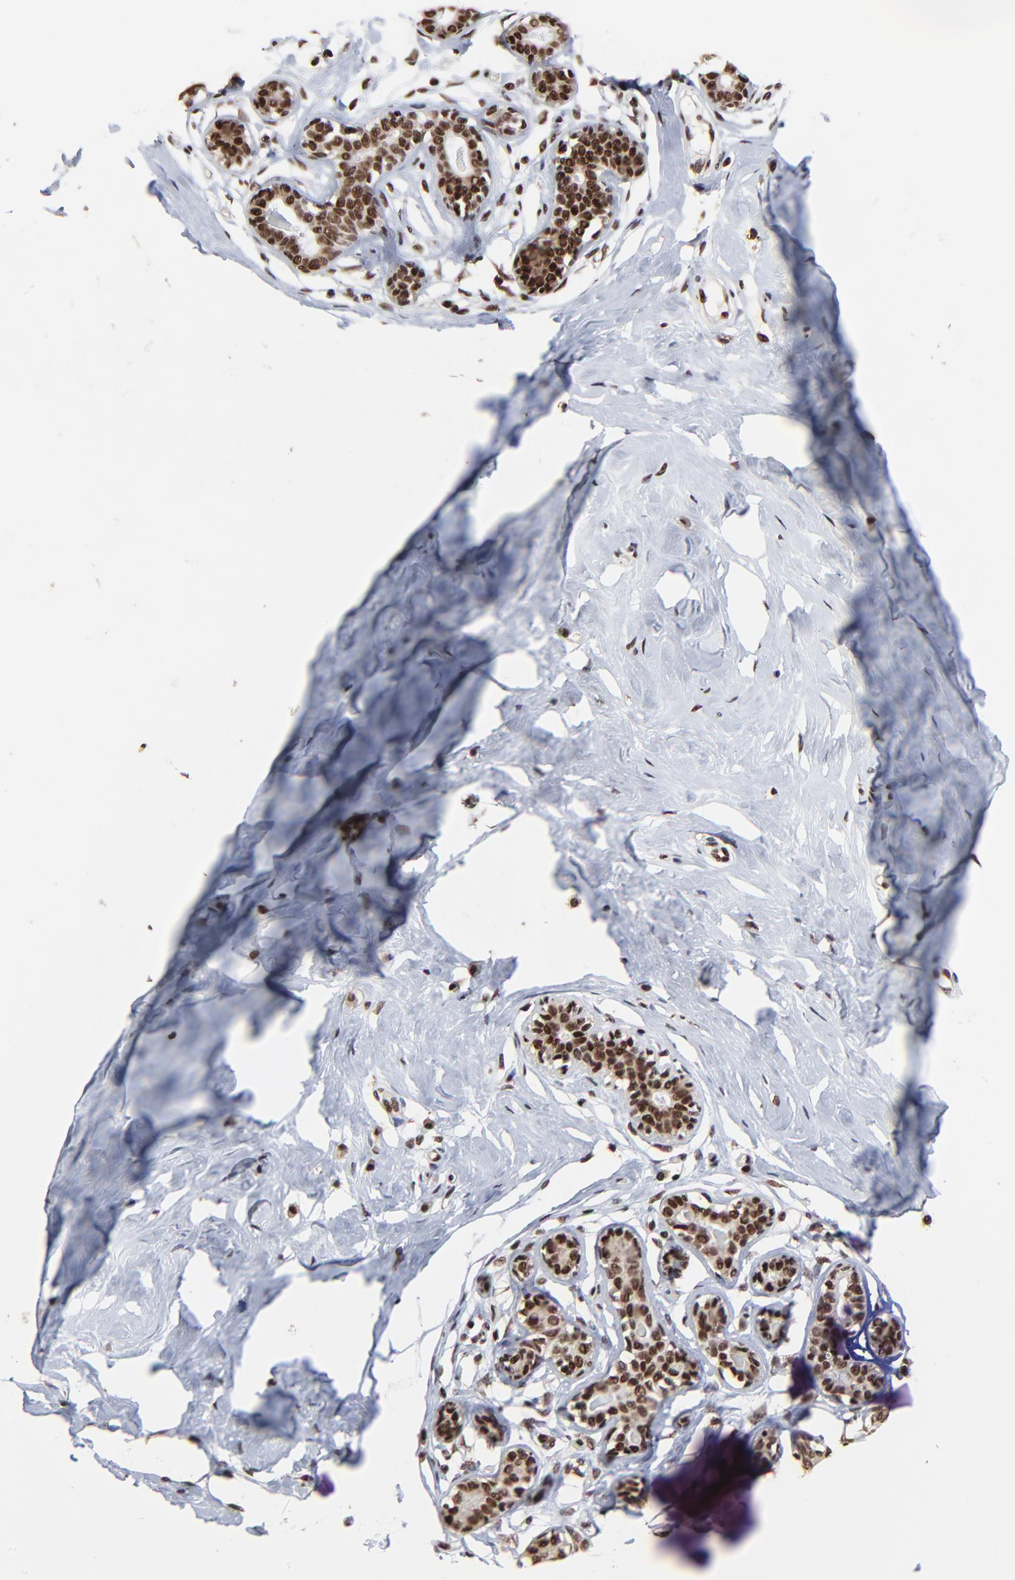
{"staining": {"intensity": "moderate", "quantity": ">75%", "location": "nuclear"}, "tissue": "breast", "cell_type": "Adipocytes", "image_type": "normal", "snomed": [{"axis": "morphology", "description": "Normal tissue, NOS"}, {"axis": "topography", "description": "Breast"}], "caption": "Immunohistochemistry of unremarkable breast reveals medium levels of moderate nuclear staining in approximately >75% of adipocytes. The protein of interest is stained brown, and the nuclei are stained in blue (DAB IHC with brightfield microscopy, high magnification).", "gene": "RBM22", "patient": {"sex": "female", "age": 23}}